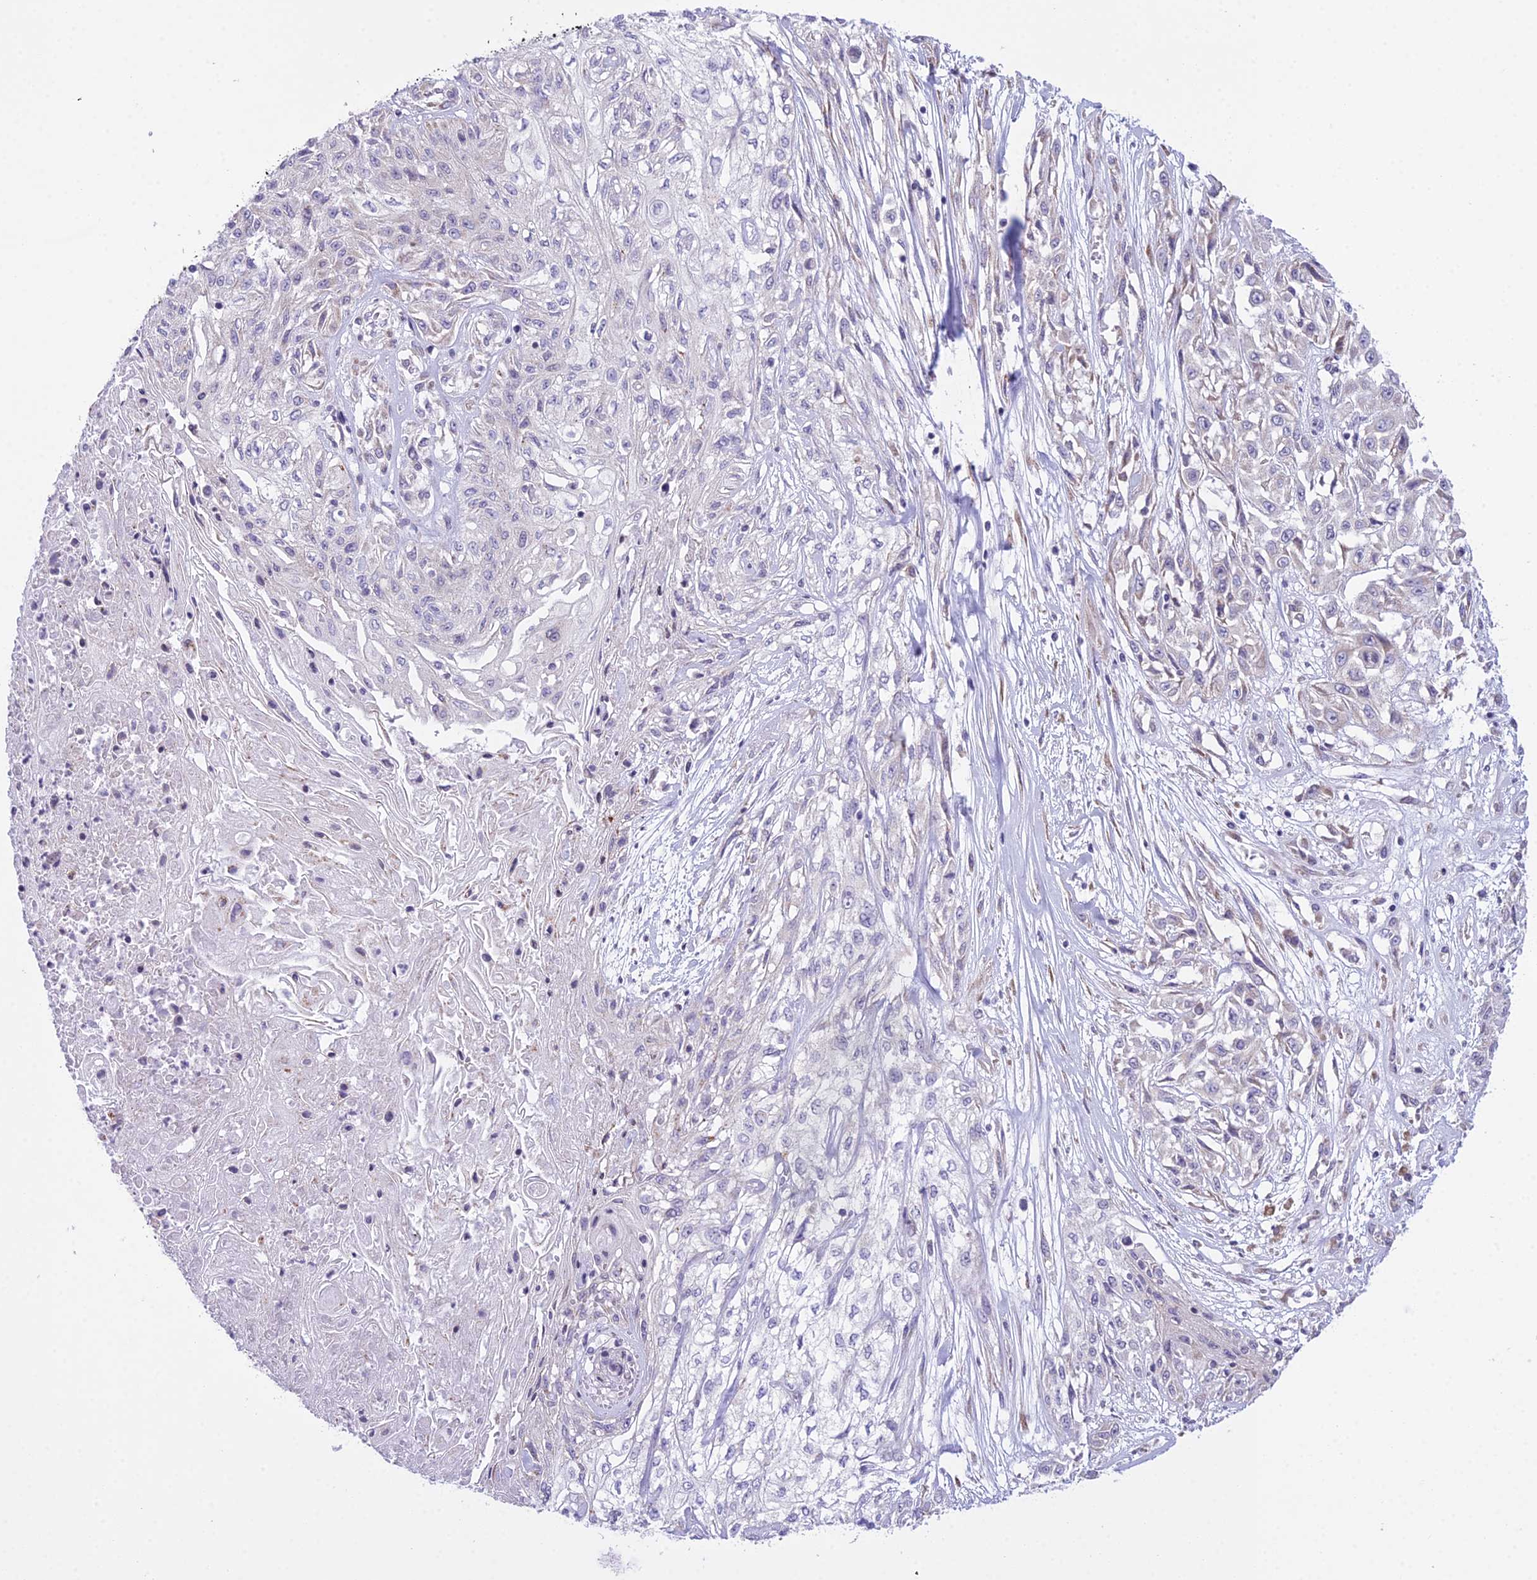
{"staining": {"intensity": "negative", "quantity": "none", "location": "none"}, "tissue": "skin cancer", "cell_type": "Tumor cells", "image_type": "cancer", "snomed": [{"axis": "morphology", "description": "Squamous cell carcinoma, NOS"}, {"axis": "morphology", "description": "Squamous cell carcinoma, metastatic, NOS"}, {"axis": "topography", "description": "Skin"}, {"axis": "topography", "description": "Lymph node"}], "caption": "Immunohistochemistry histopathology image of neoplastic tissue: human skin squamous cell carcinoma stained with DAB (3,3'-diaminobenzidine) displays no significant protein positivity in tumor cells.", "gene": "RPS26", "patient": {"sex": "male", "age": 75}}